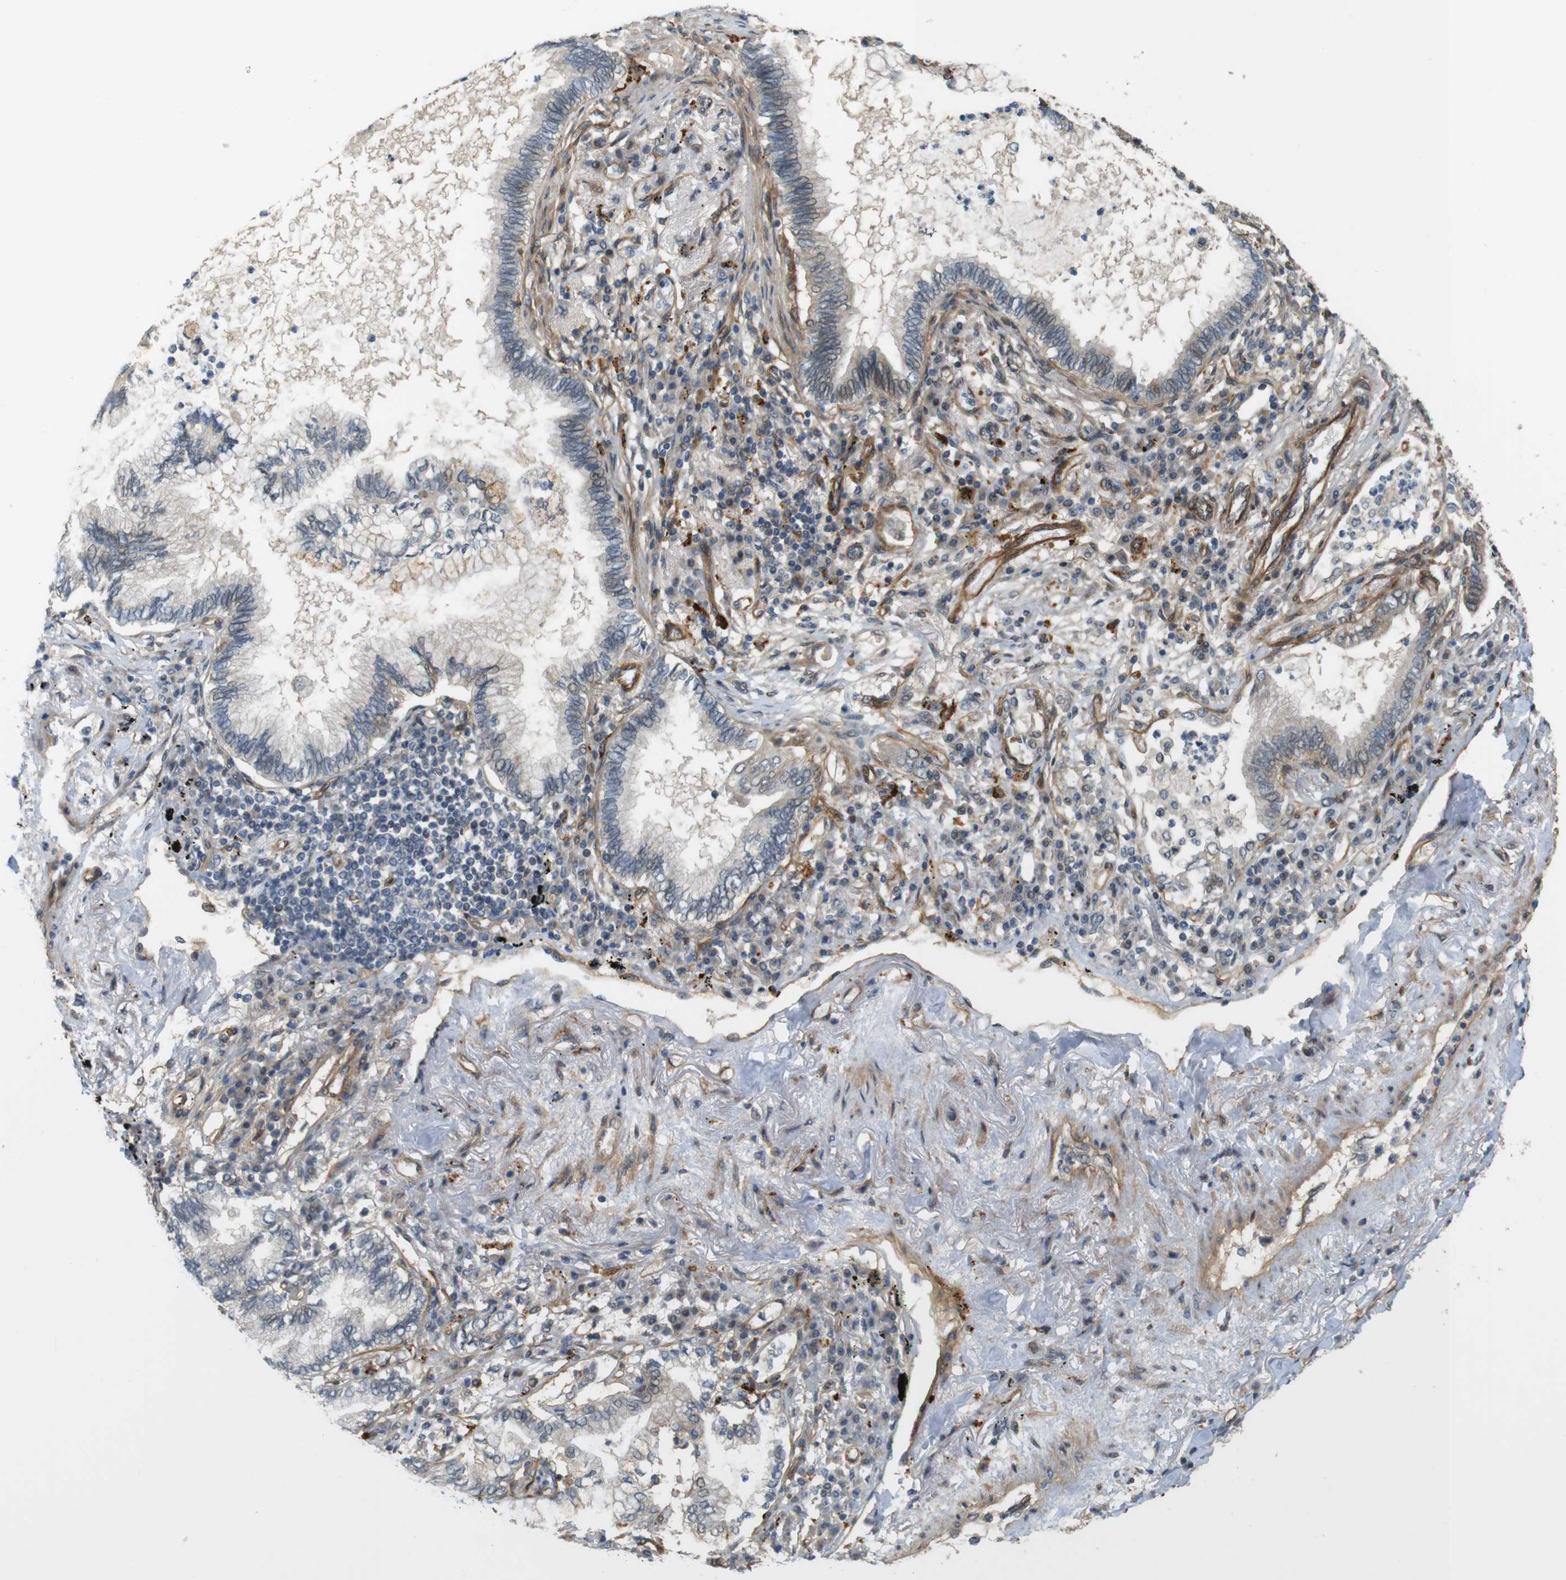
{"staining": {"intensity": "weak", "quantity": "<25%", "location": "cytoplasmic/membranous,nuclear"}, "tissue": "lung cancer", "cell_type": "Tumor cells", "image_type": "cancer", "snomed": [{"axis": "morphology", "description": "Normal tissue, NOS"}, {"axis": "morphology", "description": "Adenocarcinoma, NOS"}, {"axis": "topography", "description": "Bronchus"}, {"axis": "topography", "description": "Lung"}], "caption": "Protein analysis of lung adenocarcinoma shows no significant positivity in tumor cells. Brightfield microscopy of IHC stained with DAB (3,3'-diaminobenzidine) (brown) and hematoxylin (blue), captured at high magnification.", "gene": "TSPAN9", "patient": {"sex": "female", "age": 70}}